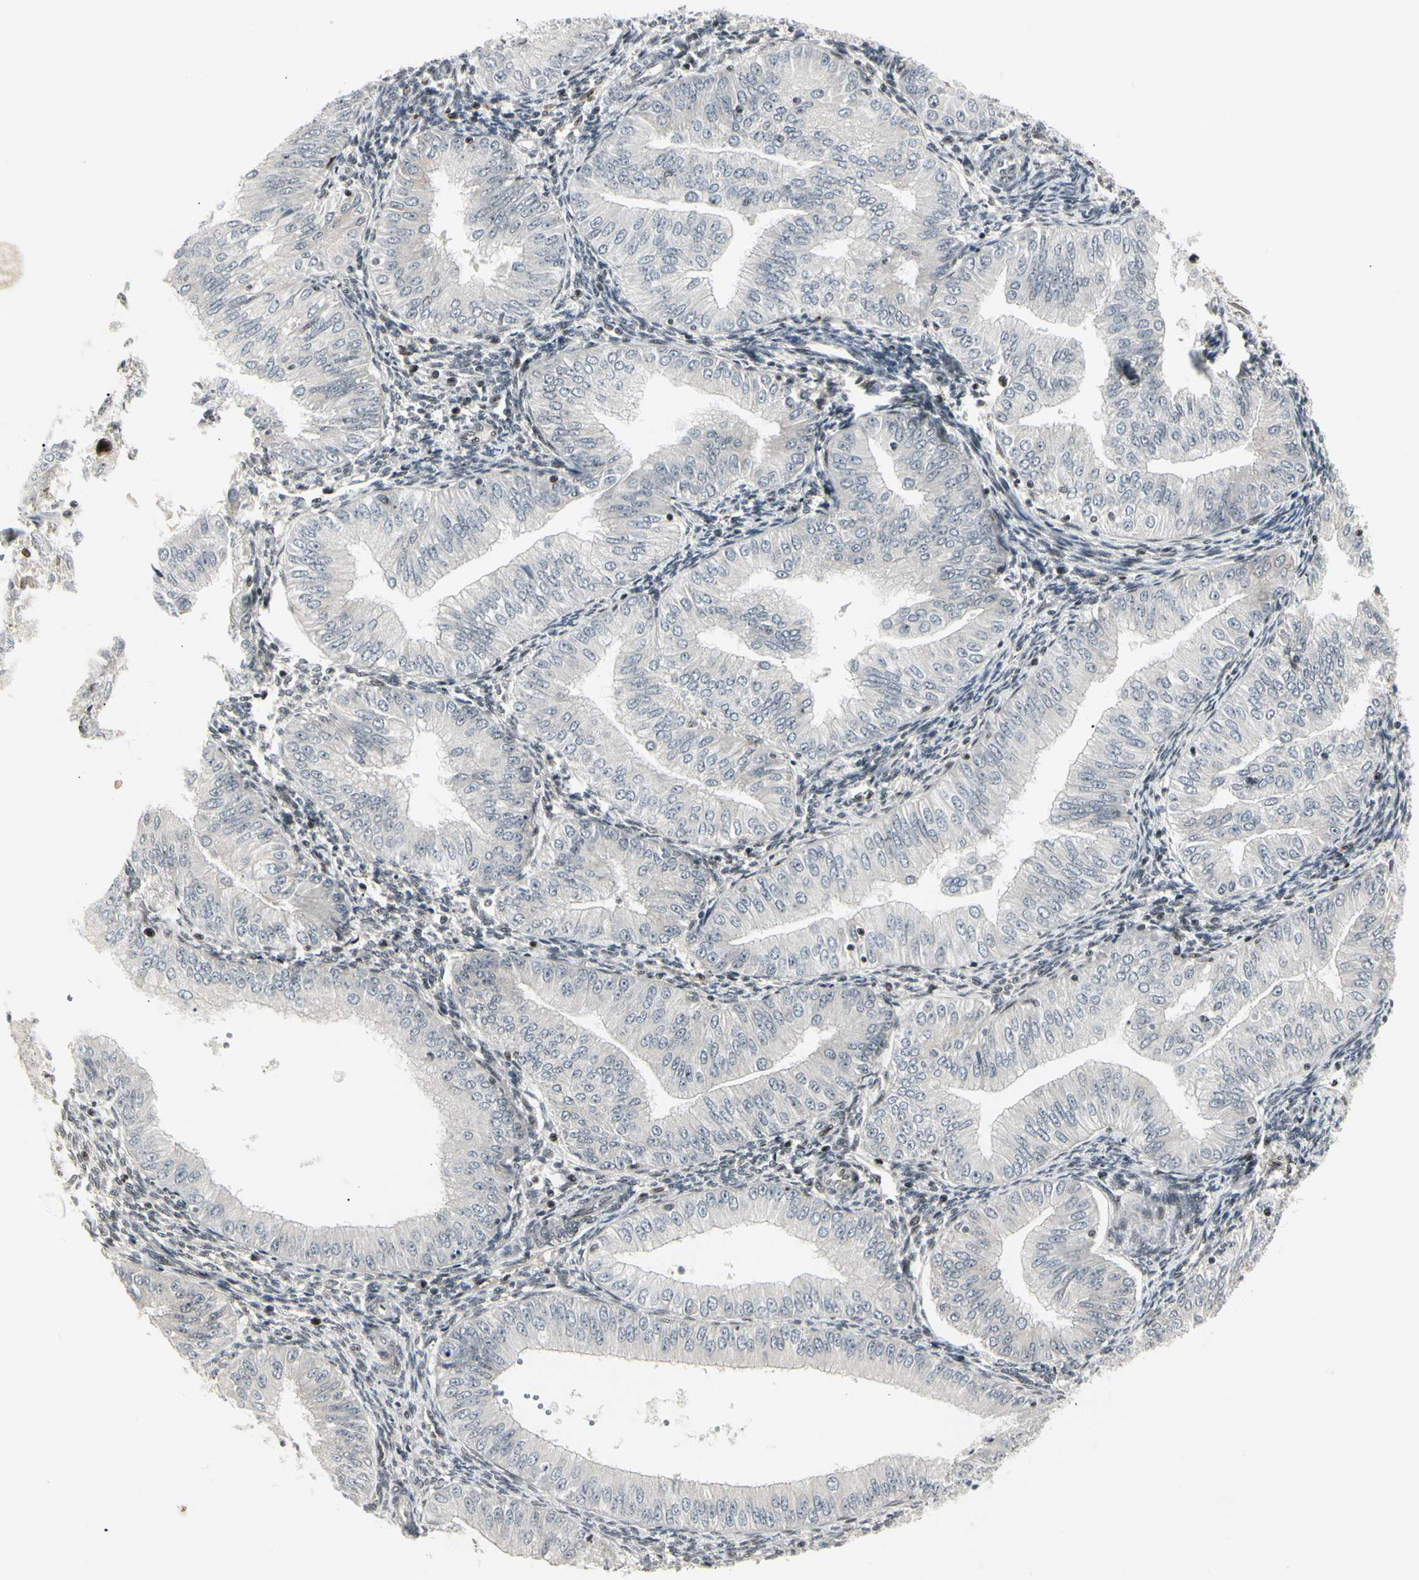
{"staining": {"intensity": "negative", "quantity": "none", "location": "none"}, "tissue": "endometrial cancer", "cell_type": "Tumor cells", "image_type": "cancer", "snomed": [{"axis": "morphology", "description": "Normal tissue, NOS"}, {"axis": "morphology", "description": "Adenocarcinoma, NOS"}, {"axis": "topography", "description": "Endometrium"}], "caption": "Tumor cells are negative for brown protein staining in endometrial cancer.", "gene": "FOXJ2", "patient": {"sex": "female", "age": 53}}